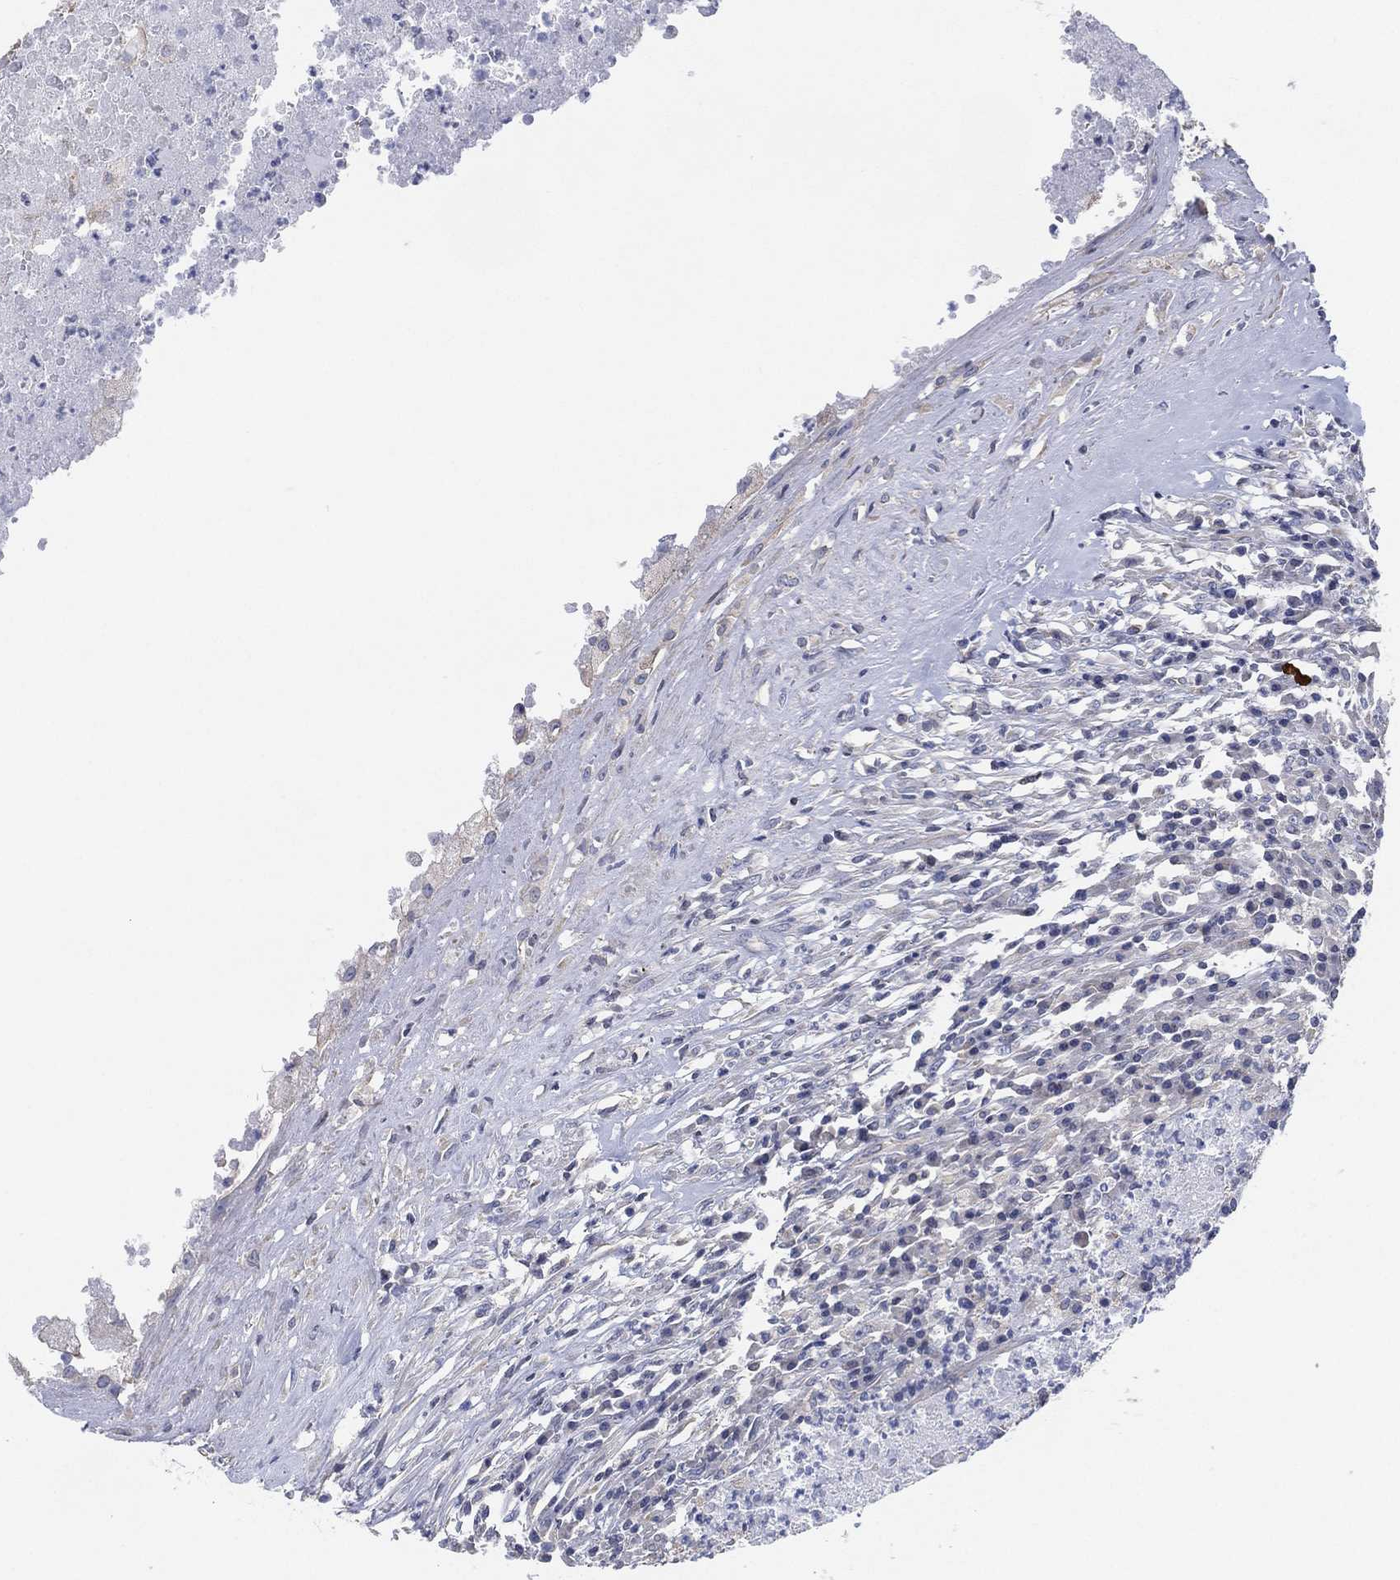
{"staining": {"intensity": "negative", "quantity": "none", "location": "none"}, "tissue": "testis cancer", "cell_type": "Tumor cells", "image_type": "cancer", "snomed": [{"axis": "morphology", "description": "Necrosis, NOS"}, {"axis": "morphology", "description": "Carcinoma, Embryonal, NOS"}, {"axis": "topography", "description": "Testis"}], "caption": "High power microscopy image of an immunohistochemistry photomicrograph of embryonal carcinoma (testis), revealing no significant staining in tumor cells.", "gene": "CFTR", "patient": {"sex": "male", "age": 19}}